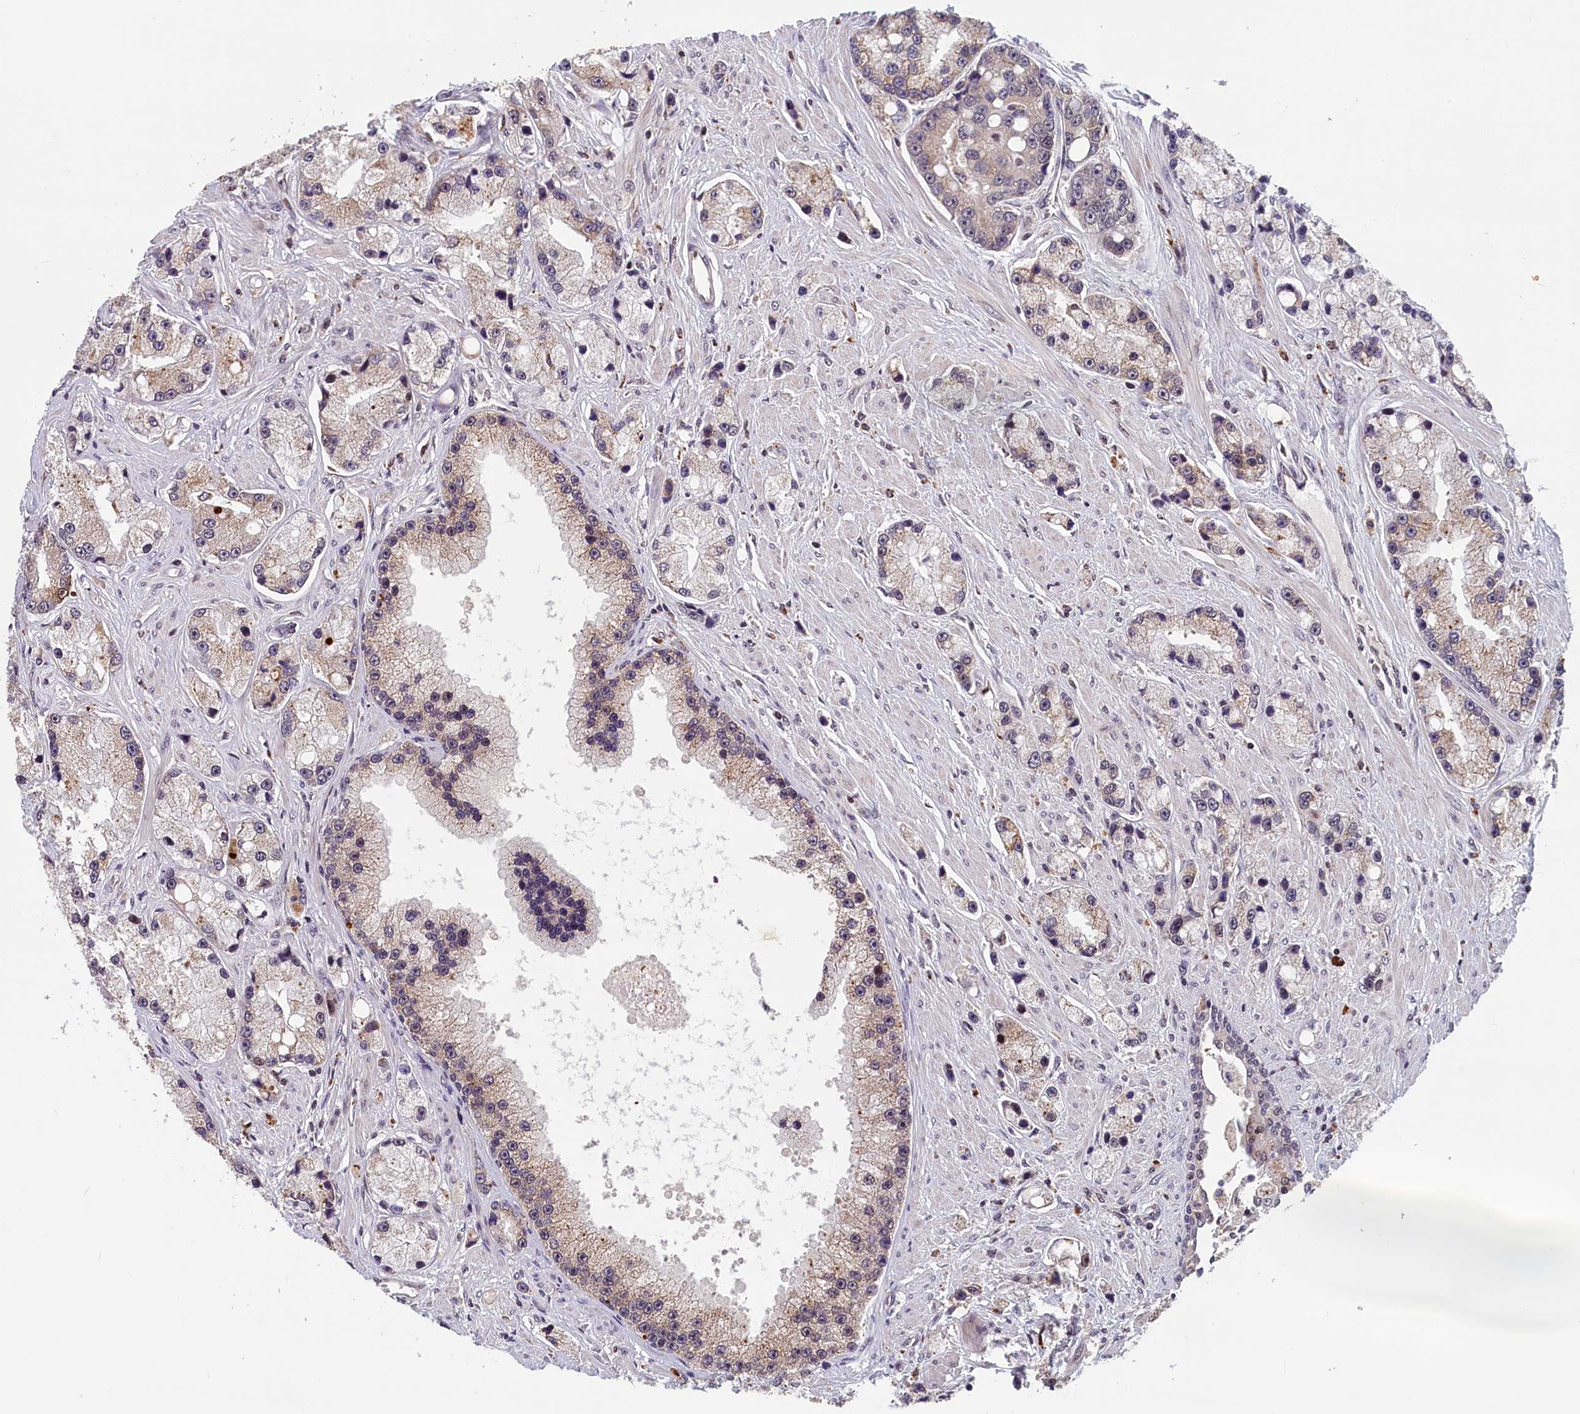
{"staining": {"intensity": "weak", "quantity": "<25%", "location": "cytoplasmic/membranous"}, "tissue": "prostate cancer", "cell_type": "Tumor cells", "image_type": "cancer", "snomed": [{"axis": "morphology", "description": "Adenocarcinoma, High grade"}, {"axis": "topography", "description": "Prostate"}], "caption": "DAB immunohistochemical staining of prostate cancer (adenocarcinoma (high-grade)) reveals no significant positivity in tumor cells. Brightfield microscopy of immunohistochemistry (IHC) stained with DAB (3,3'-diaminobenzidine) (brown) and hematoxylin (blue), captured at high magnification.", "gene": "KCNK6", "patient": {"sex": "male", "age": 74}}